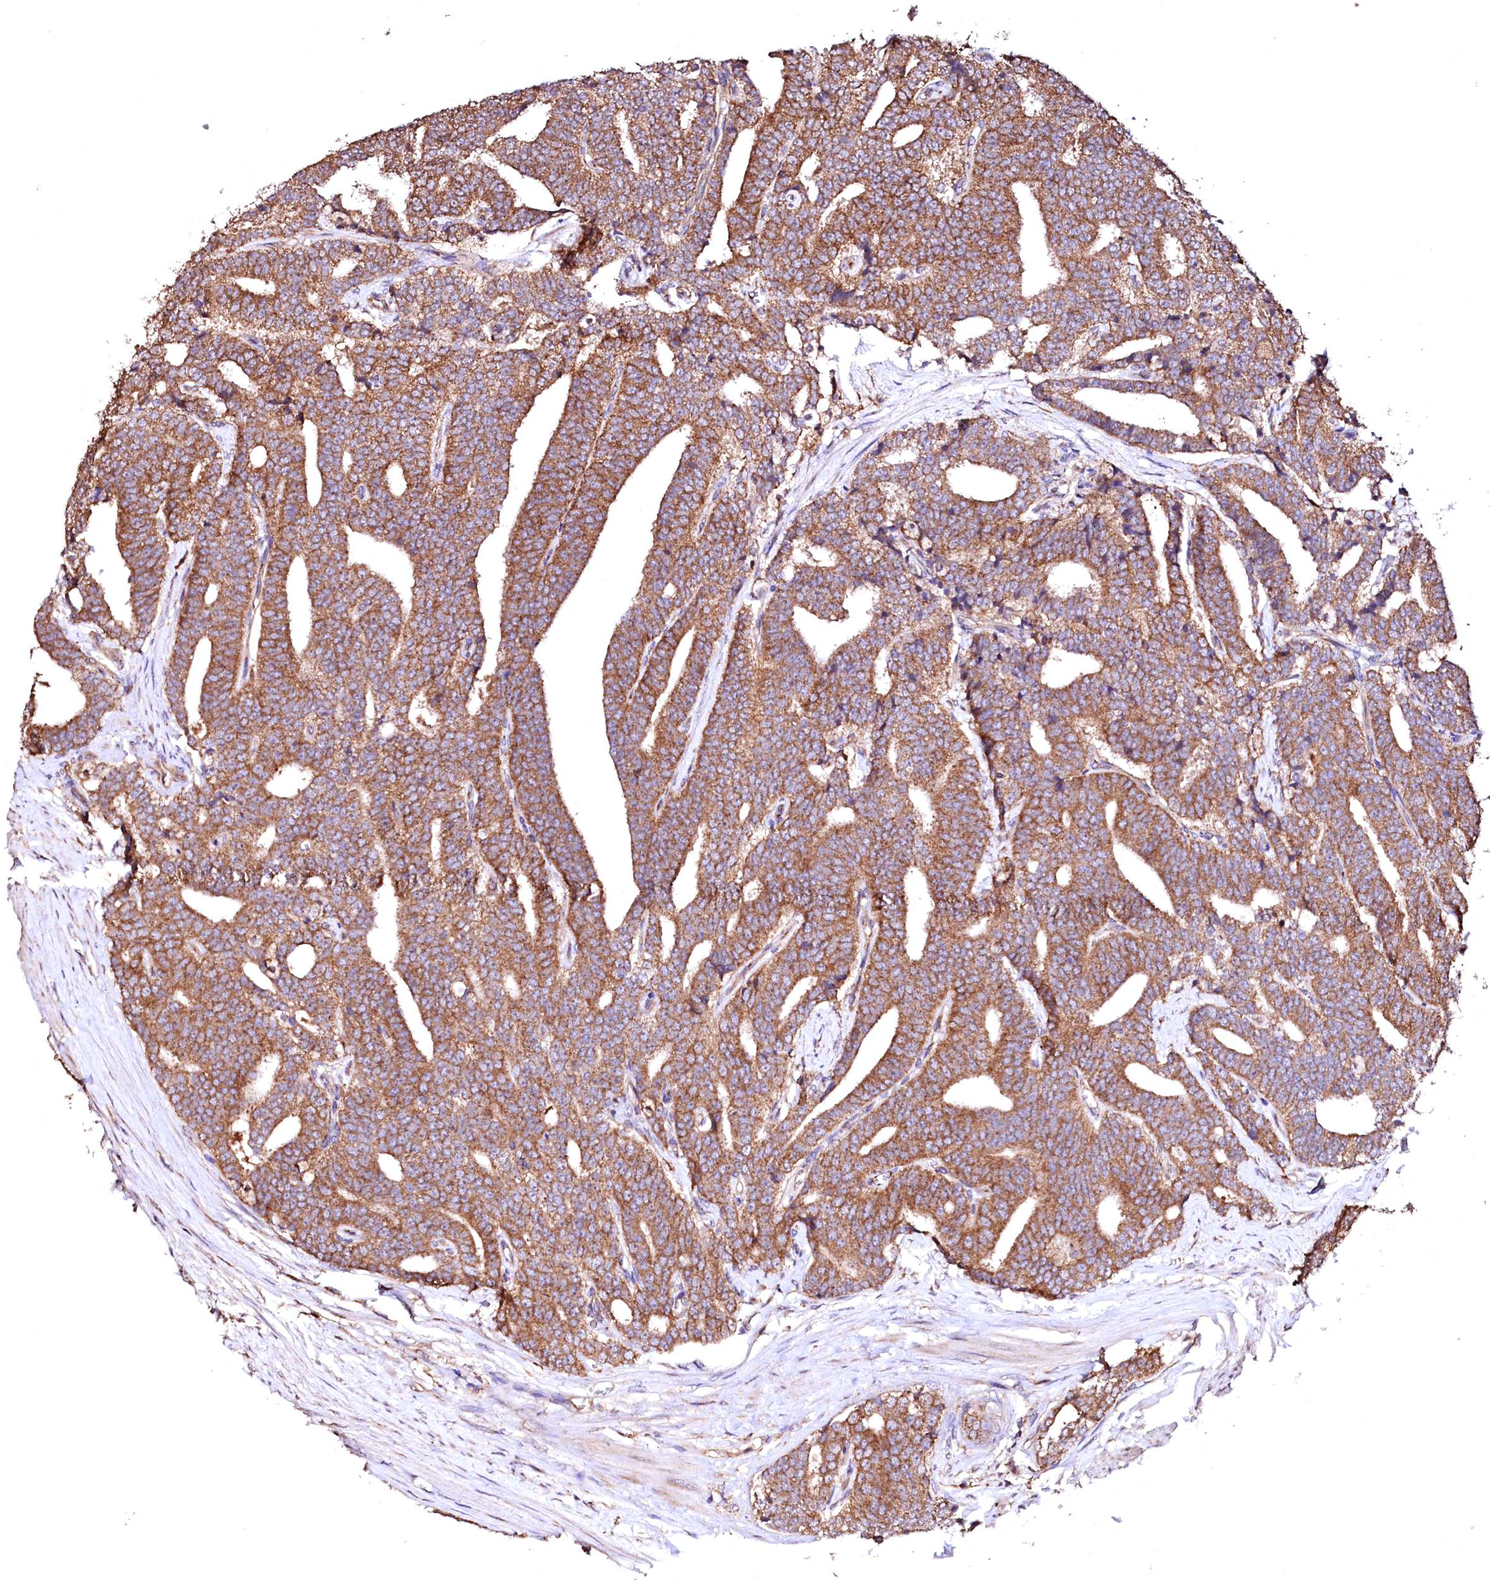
{"staining": {"intensity": "moderate", "quantity": ">75%", "location": "cytoplasmic/membranous"}, "tissue": "prostate cancer", "cell_type": "Tumor cells", "image_type": "cancer", "snomed": [{"axis": "morphology", "description": "Adenocarcinoma, High grade"}, {"axis": "topography", "description": "Prostate and seminal vesicle, NOS"}], "caption": "Protein expression analysis of human prostate cancer (high-grade adenocarcinoma) reveals moderate cytoplasmic/membranous positivity in about >75% of tumor cells.", "gene": "ST3GAL1", "patient": {"sex": "male", "age": 67}}